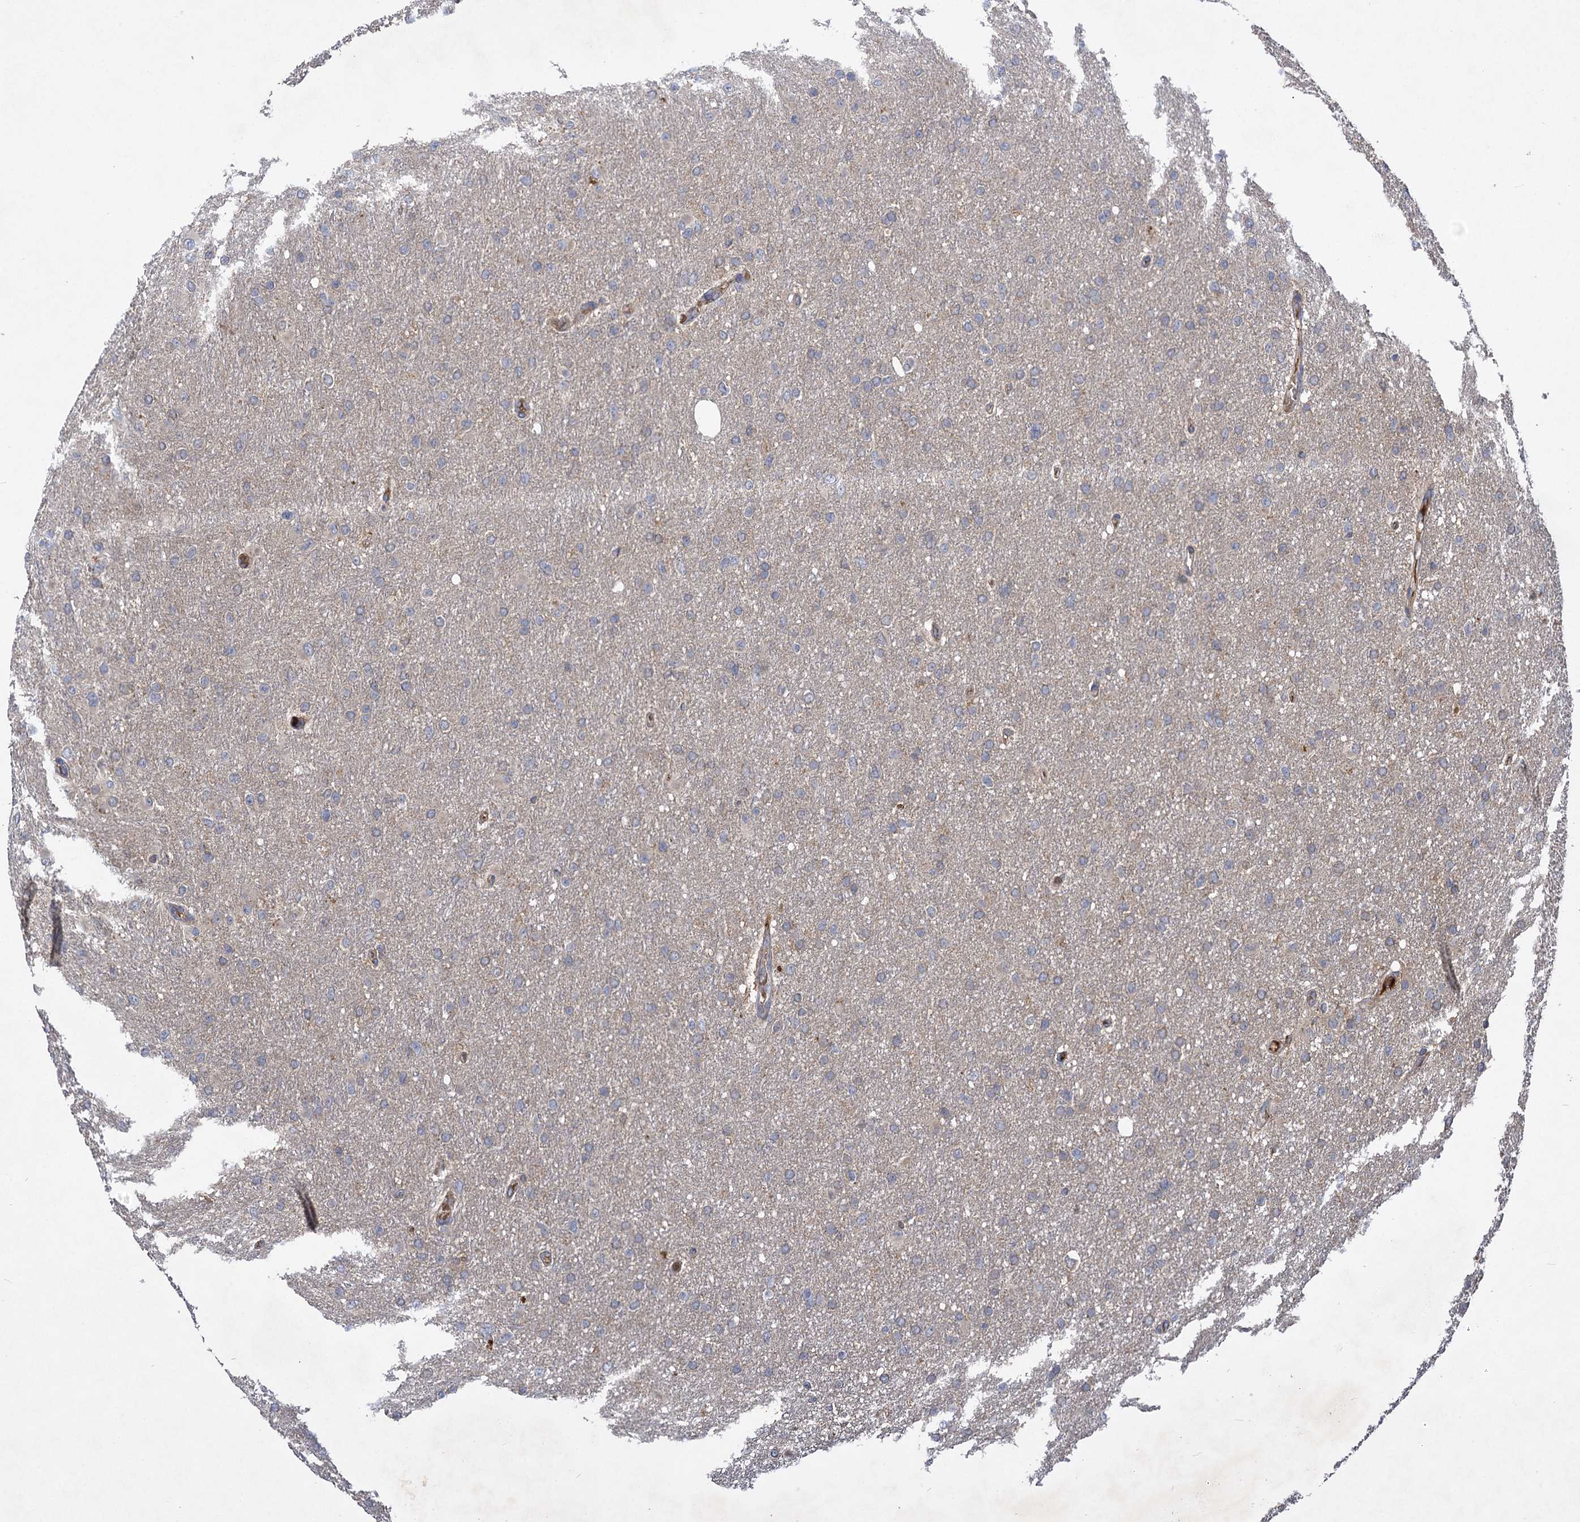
{"staining": {"intensity": "negative", "quantity": "none", "location": "none"}, "tissue": "glioma", "cell_type": "Tumor cells", "image_type": "cancer", "snomed": [{"axis": "morphology", "description": "Glioma, malignant, High grade"}, {"axis": "topography", "description": "Cerebral cortex"}], "caption": "This is an immunohistochemistry photomicrograph of glioma. There is no positivity in tumor cells.", "gene": "USP50", "patient": {"sex": "female", "age": 36}}